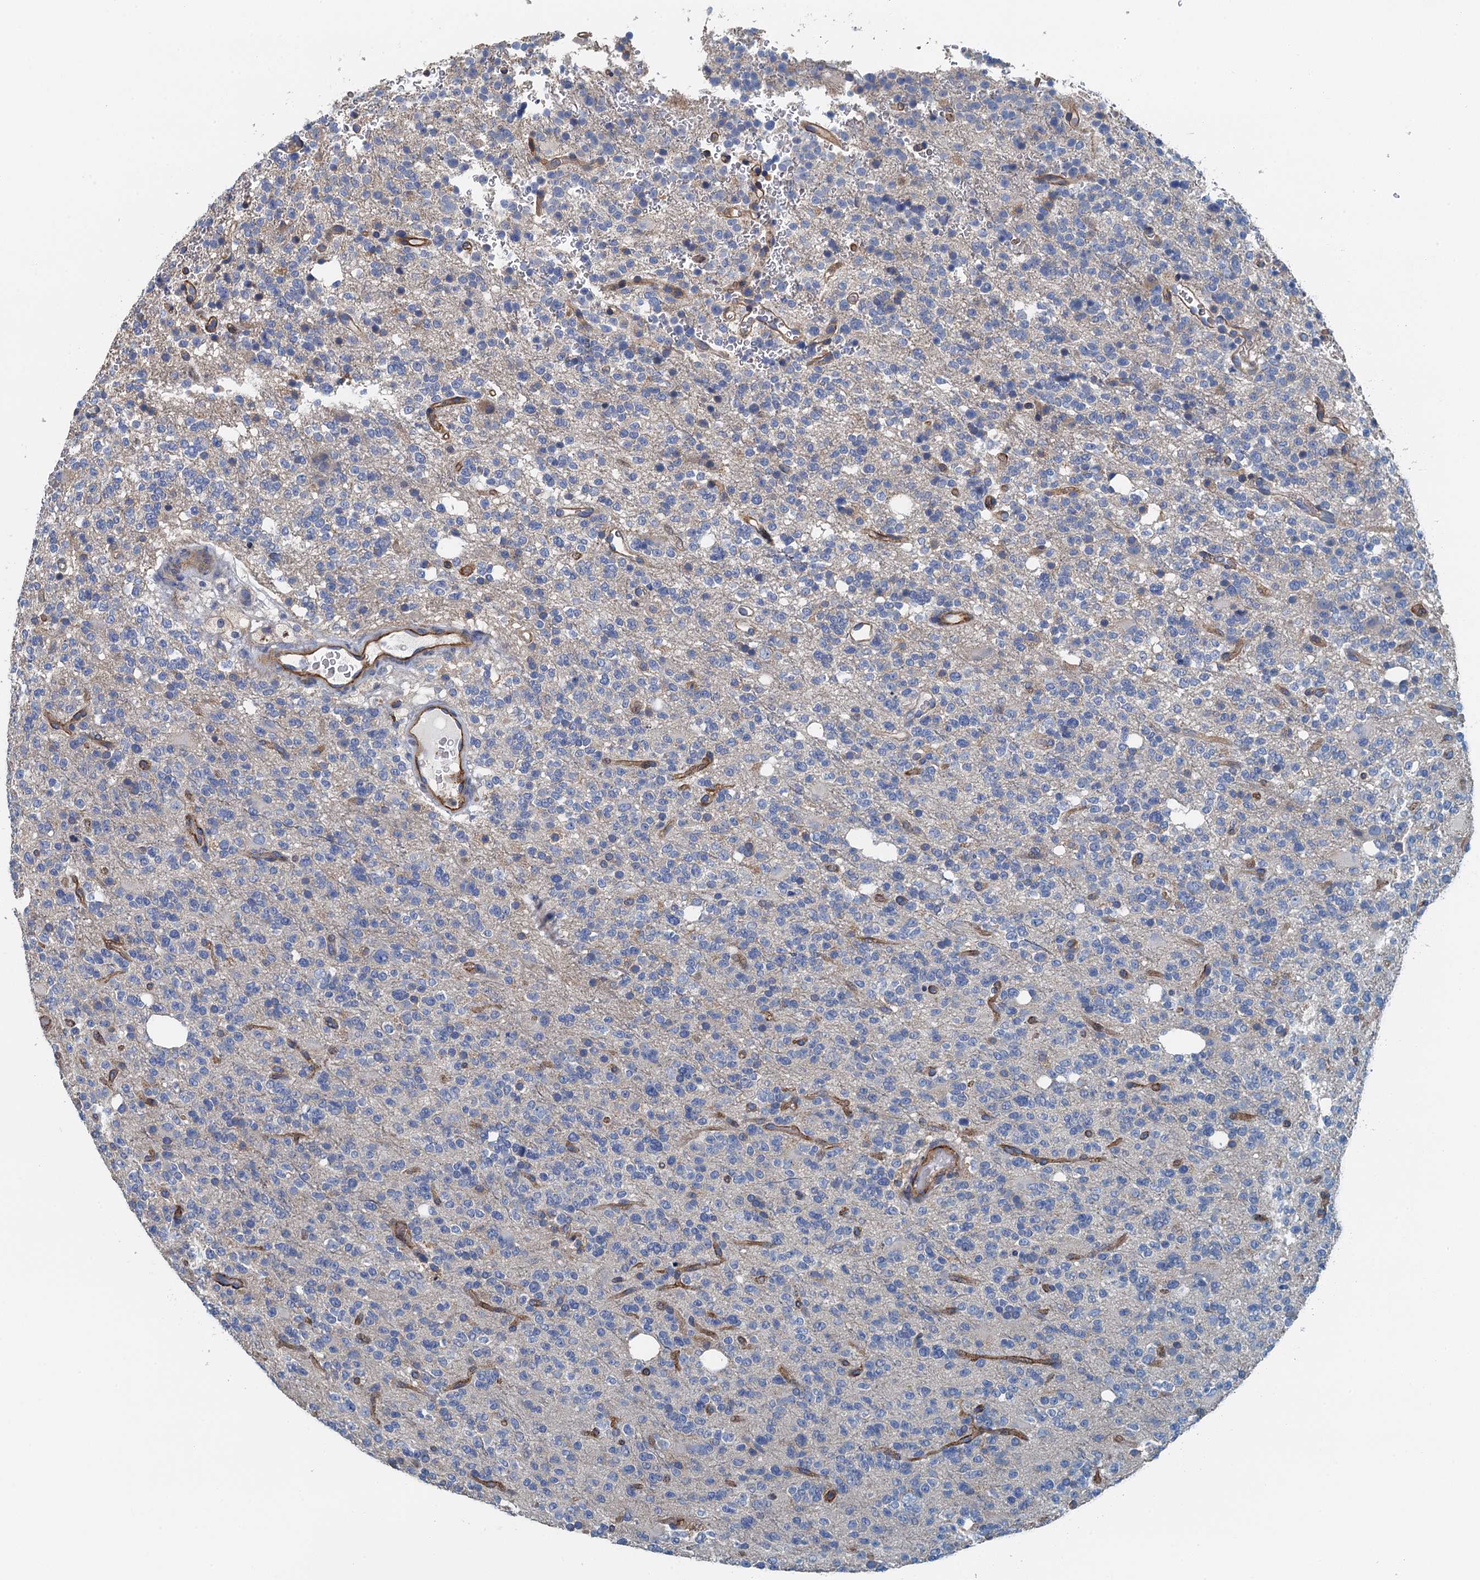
{"staining": {"intensity": "negative", "quantity": "none", "location": "none"}, "tissue": "glioma", "cell_type": "Tumor cells", "image_type": "cancer", "snomed": [{"axis": "morphology", "description": "Glioma, malignant, High grade"}, {"axis": "topography", "description": "Brain"}], "caption": "Glioma was stained to show a protein in brown. There is no significant staining in tumor cells.", "gene": "PPP1R14D", "patient": {"sex": "female", "age": 62}}